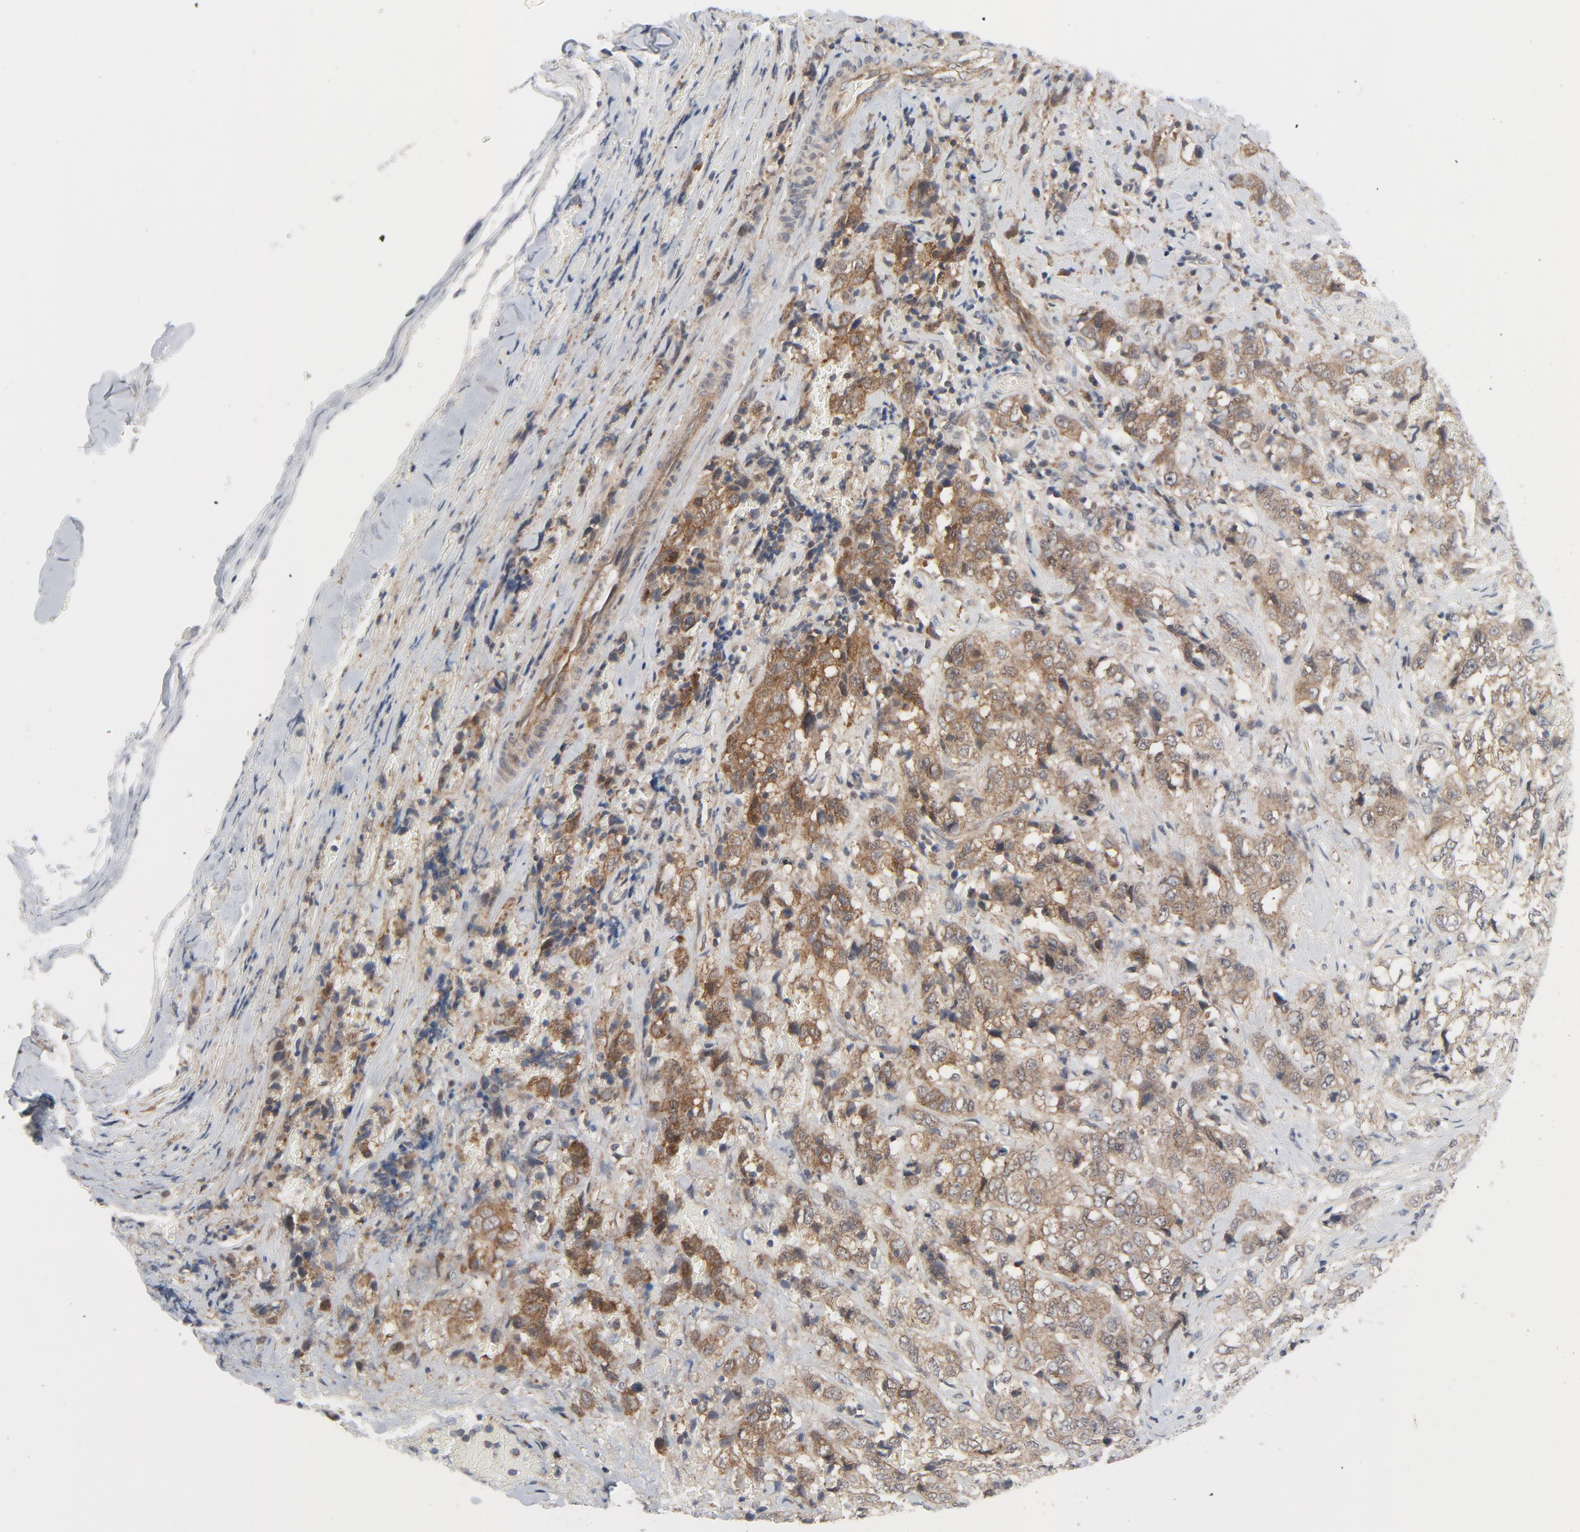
{"staining": {"intensity": "moderate", "quantity": ">75%", "location": "cytoplasmic/membranous"}, "tissue": "stomach cancer", "cell_type": "Tumor cells", "image_type": "cancer", "snomed": [{"axis": "morphology", "description": "Adenocarcinoma, NOS"}, {"axis": "topography", "description": "Stomach"}], "caption": "An image of human adenocarcinoma (stomach) stained for a protein shows moderate cytoplasmic/membranous brown staining in tumor cells. (DAB = brown stain, brightfield microscopy at high magnification).", "gene": "TSG101", "patient": {"sex": "male", "age": 48}}